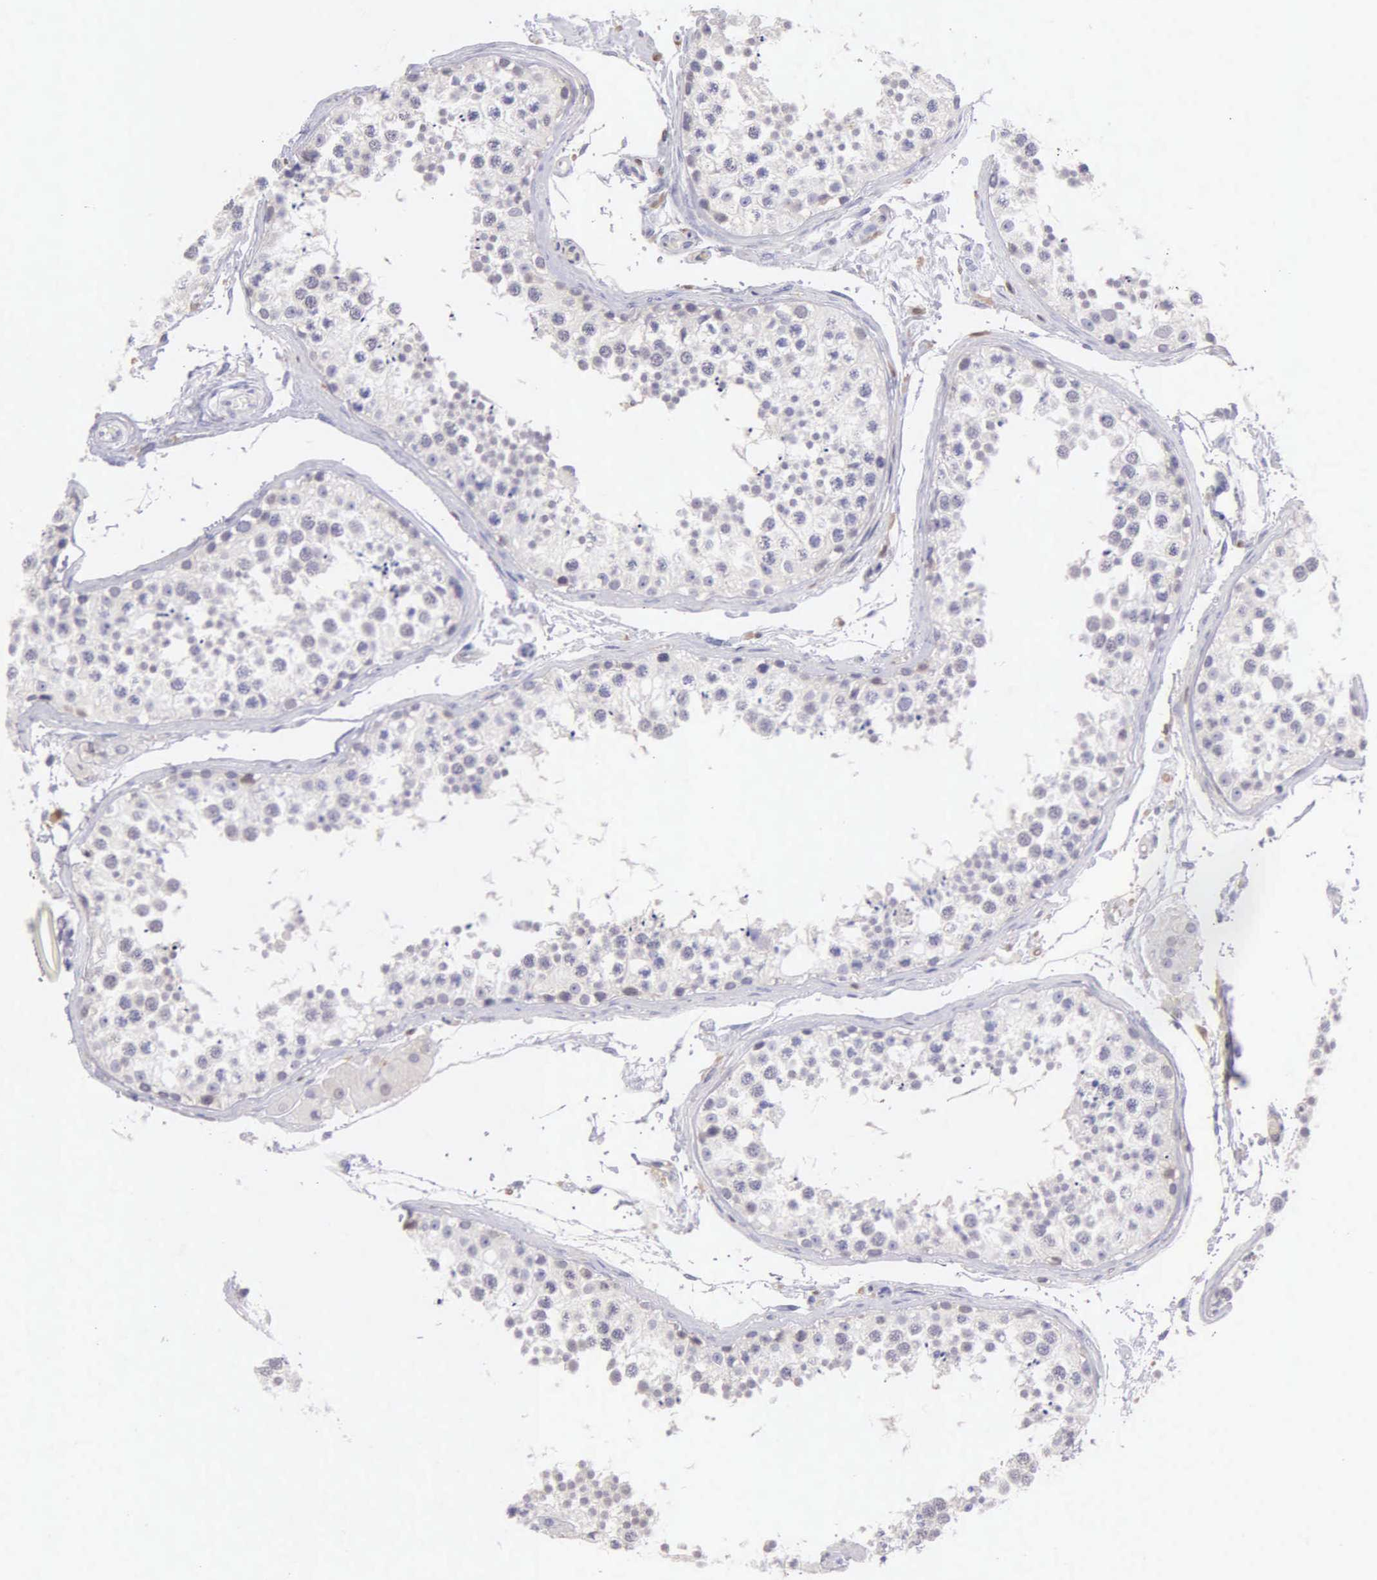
{"staining": {"intensity": "weak", "quantity": "<25%", "location": "cytoplasmic/membranous"}, "tissue": "testis", "cell_type": "Cells in seminiferous ducts", "image_type": "normal", "snomed": [{"axis": "morphology", "description": "Normal tissue, NOS"}, {"axis": "topography", "description": "Testis"}], "caption": "DAB immunohistochemical staining of benign human testis demonstrates no significant expression in cells in seminiferous ducts. Brightfield microscopy of immunohistochemistry stained with DAB (3,3'-diaminobenzidine) (brown) and hematoxylin (blue), captured at high magnification.", "gene": "BID", "patient": {"sex": "male", "age": 57}}